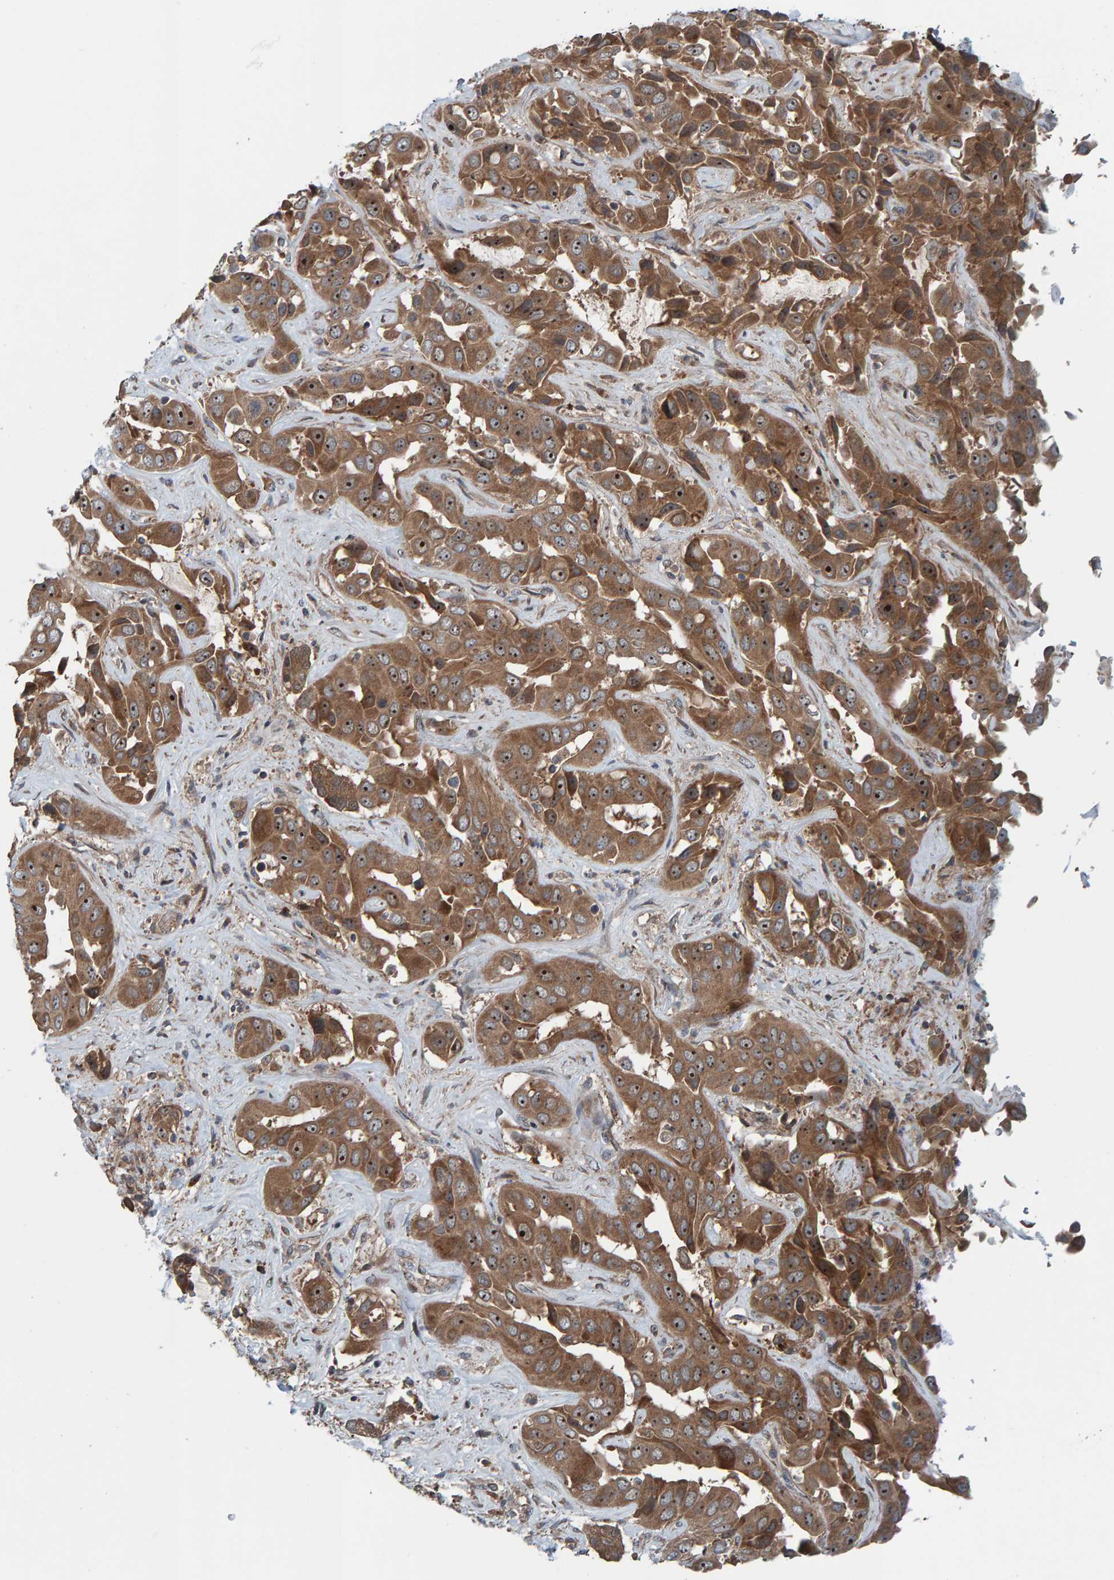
{"staining": {"intensity": "moderate", "quantity": ">75%", "location": "cytoplasmic/membranous,nuclear"}, "tissue": "liver cancer", "cell_type": "Tumor cells", "image_type": "cancer", "snomed": [{"axis": "morphology", "description": "Cholangiocarcinoma"}, {"axis": "topography", "description": "Liver"}], "caption": "Liver cholangiocarcinoma stained with DAB immunohistochemistry reveals medium levels of moderate cytoplasmic/membranous and nuclear positivity in approximately >75% of tumor cells. (DAB = brown stain, brightfield microscopy at high magnification).", "gene": "CUEDC1", "patient": {"sex": "female", "age": 52}}